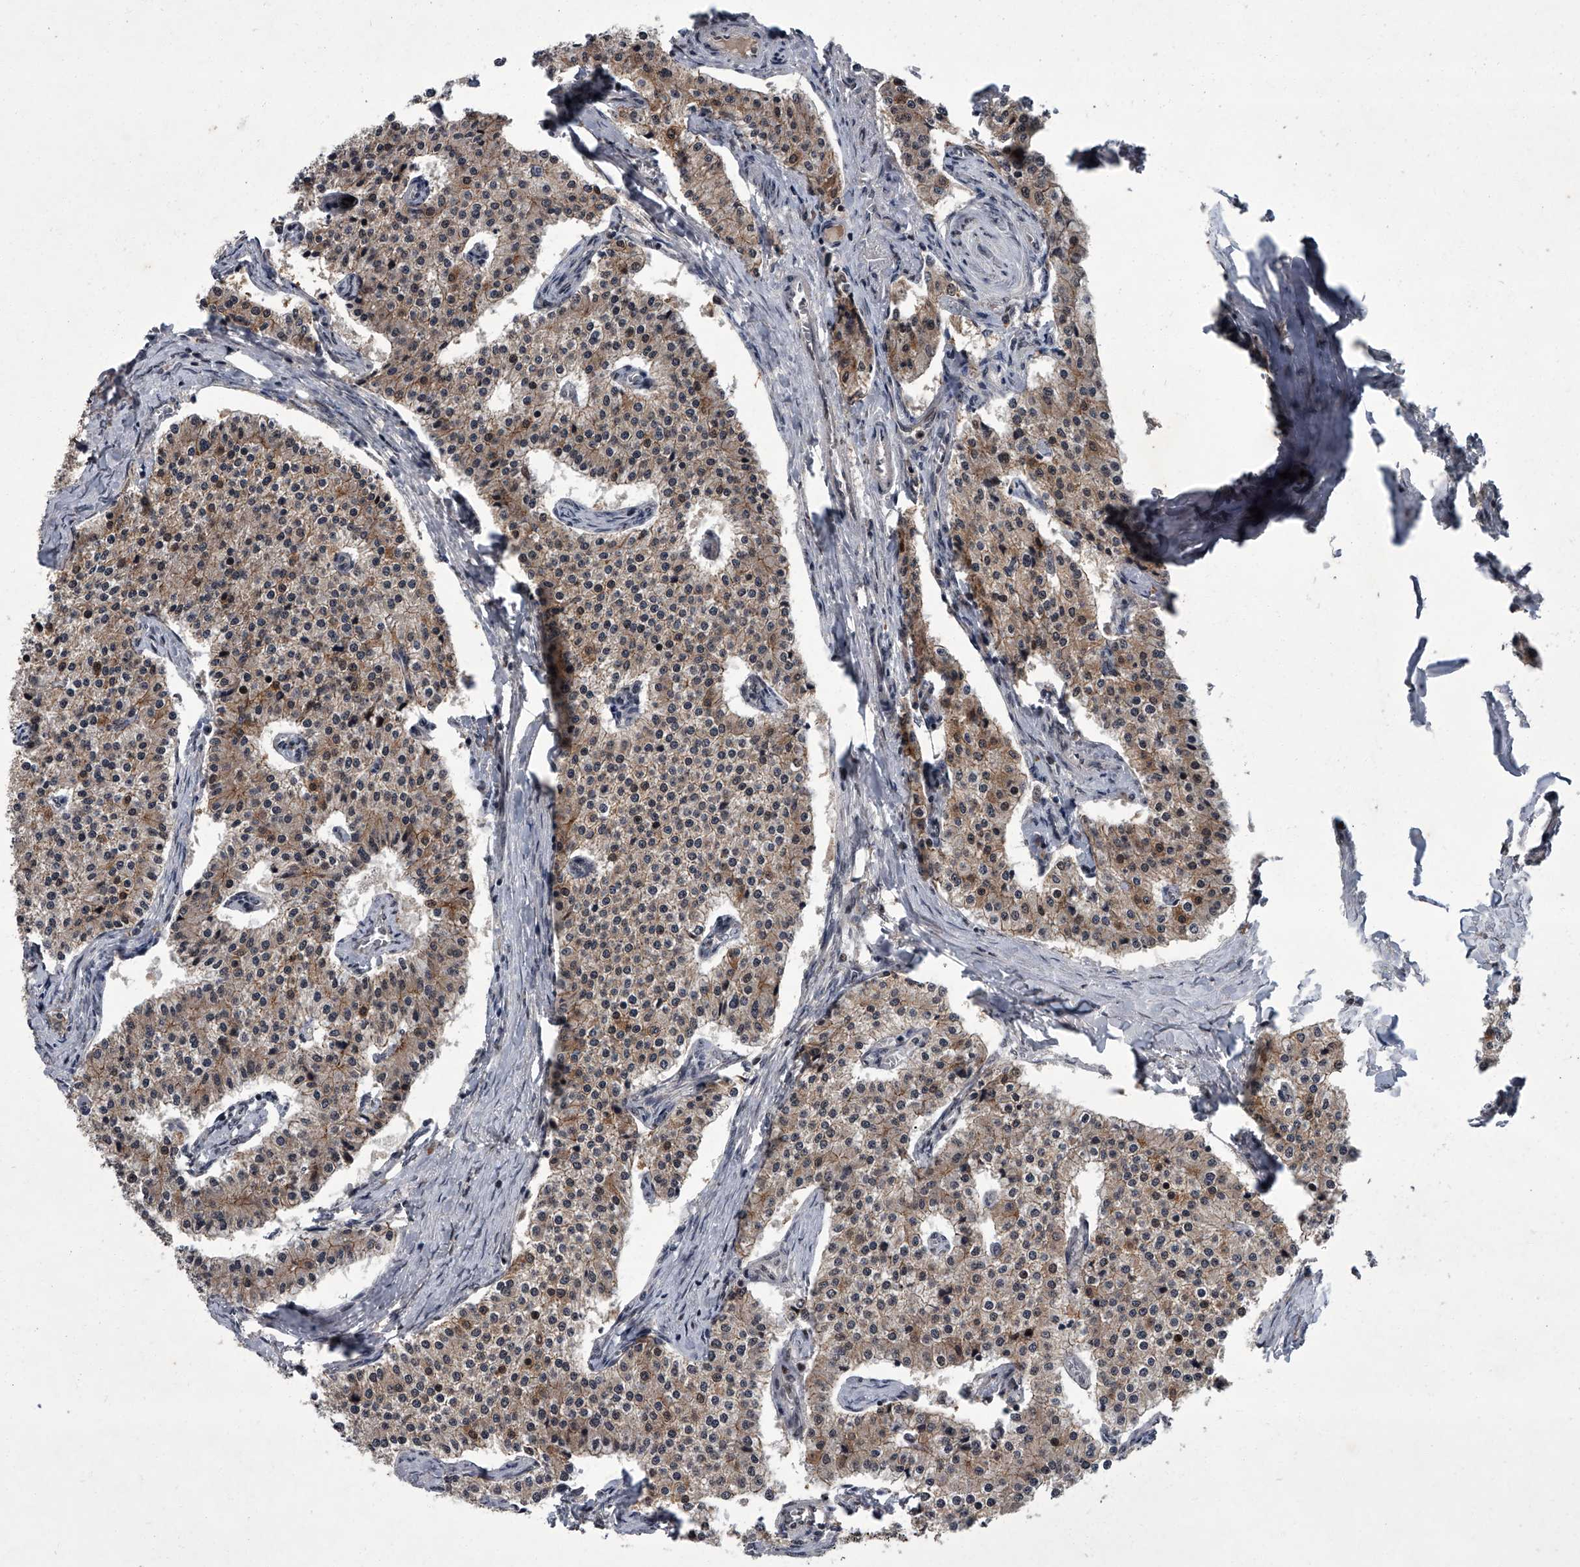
{"staining": {"intensity": "moderate", "quantity": ">75%", "location": "cytoplasmic/membranous,nuclear"}, "tissue": "carcinoid", "cell_type": "Tumor cells", "image_type": "cancer", "snomed": [{"axis": "morphology", "description": "Carcinoid, malignant, NOS"}, {"axis": "topography", "description": "Colon"}], "caption": "Immunohistochemistry (IHC) of human malignant carcinoid displays medium levels of moderate cytoplasmic/membranous and nuclear expression in about >75% of tumor cells.", "gene": "ZNF518B", "patient": {"sex": "female", "age": 52}}